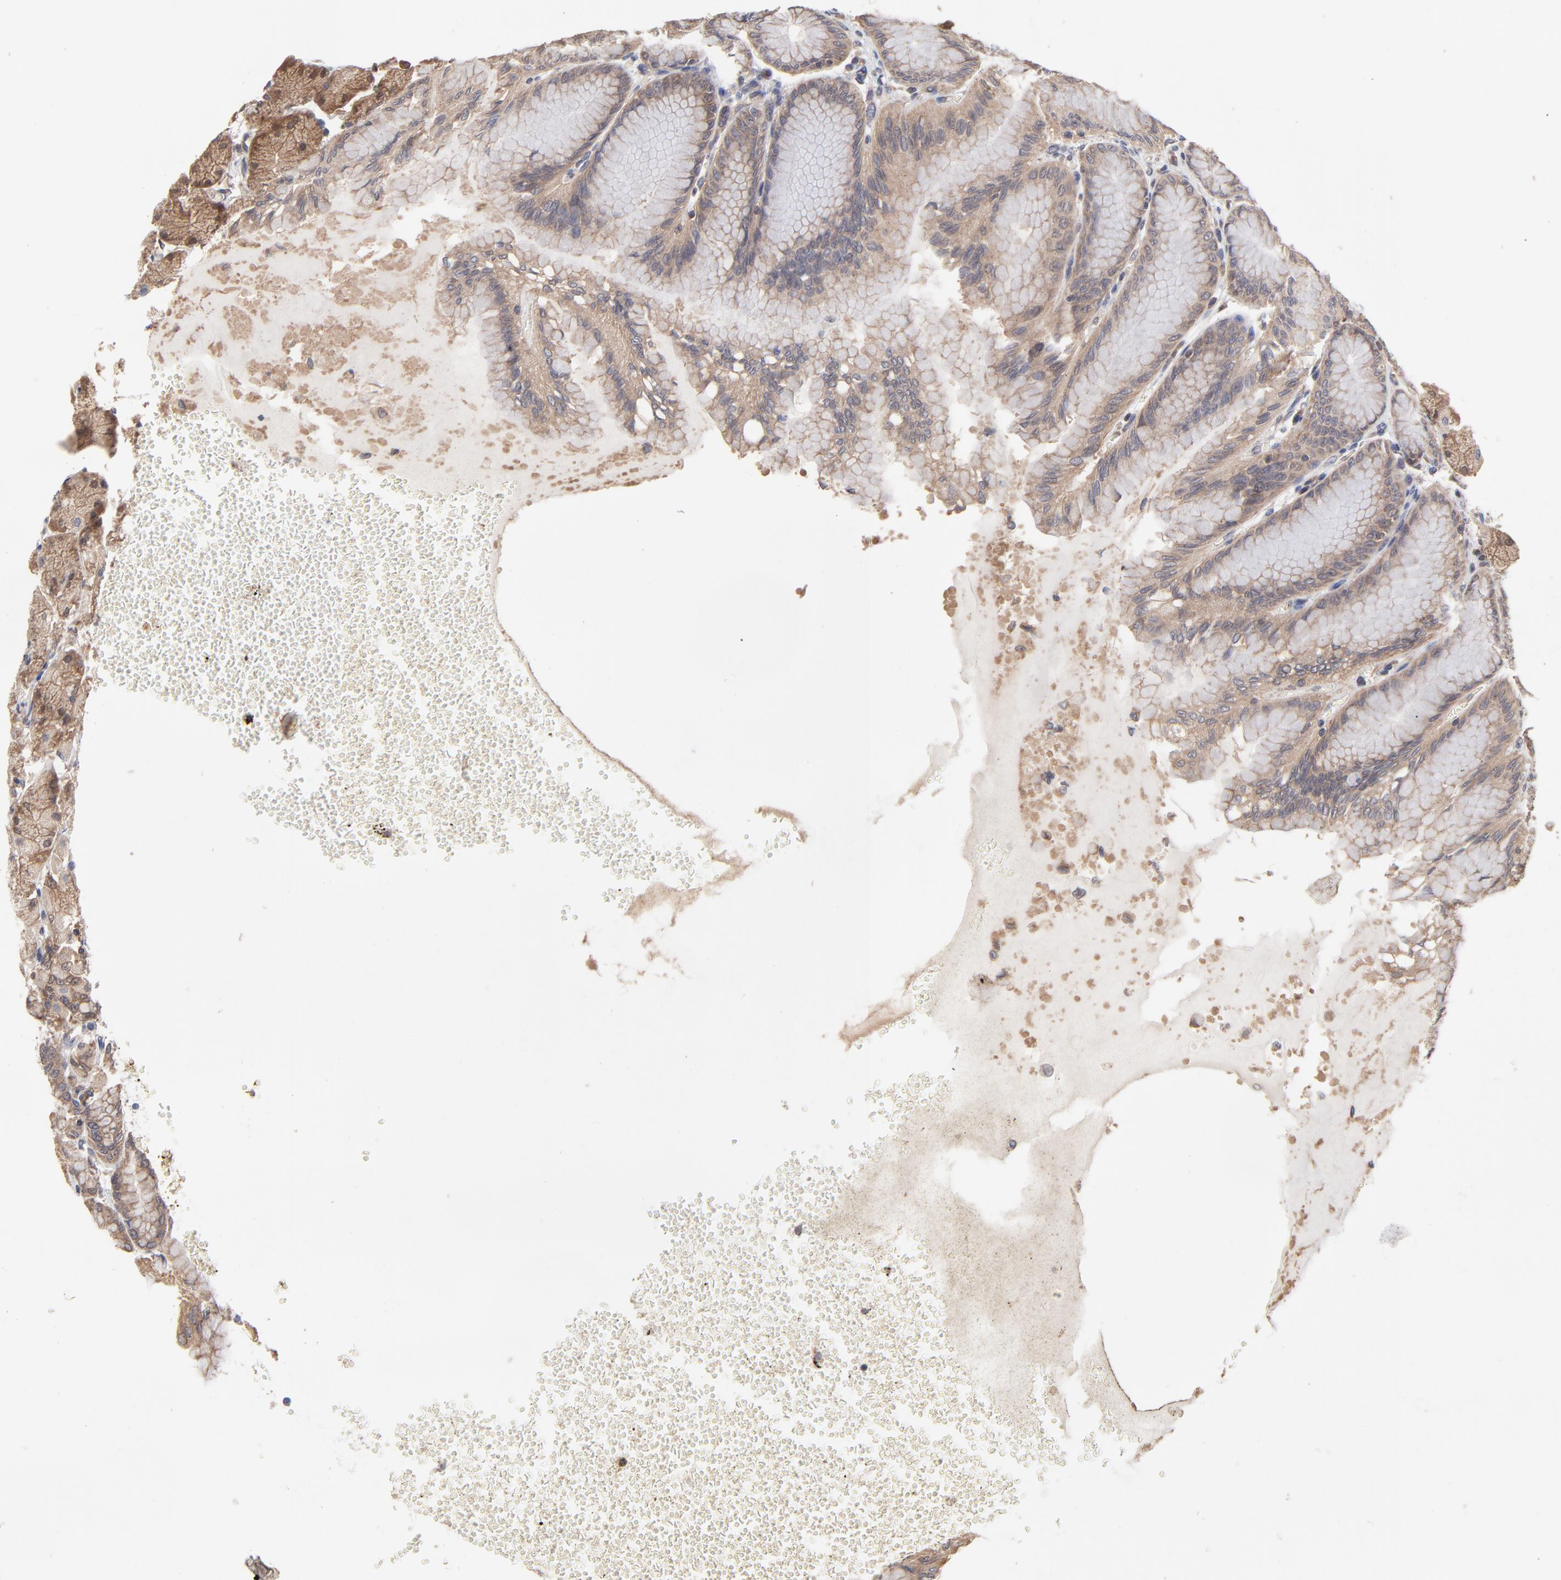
{"staining": {"intensity": "moderate", "quantity": ">75%", "location": "cytoplasmic/membranous"}, "tissue": "stomach", "cell_type": "Glandular cells", "image_type": "normal", "snomed": [{"axis": "morphology", "description": "Normal tissue, NOS"}, {"axis": "topography", "description": "Stomach"}, {"axis": "topography", "description": "Stomach, lower"}], "caption": "Moderate cytoplasmic/membranous protein expression is seen in about >75% of glandular cells in stomach. Using DAB (brown) and hematoxylin (blue) stains, captured at high magnification using brightfield microscopy.", "gene": "PCMT1", "patient": {"sex": "male", "age": 76}}